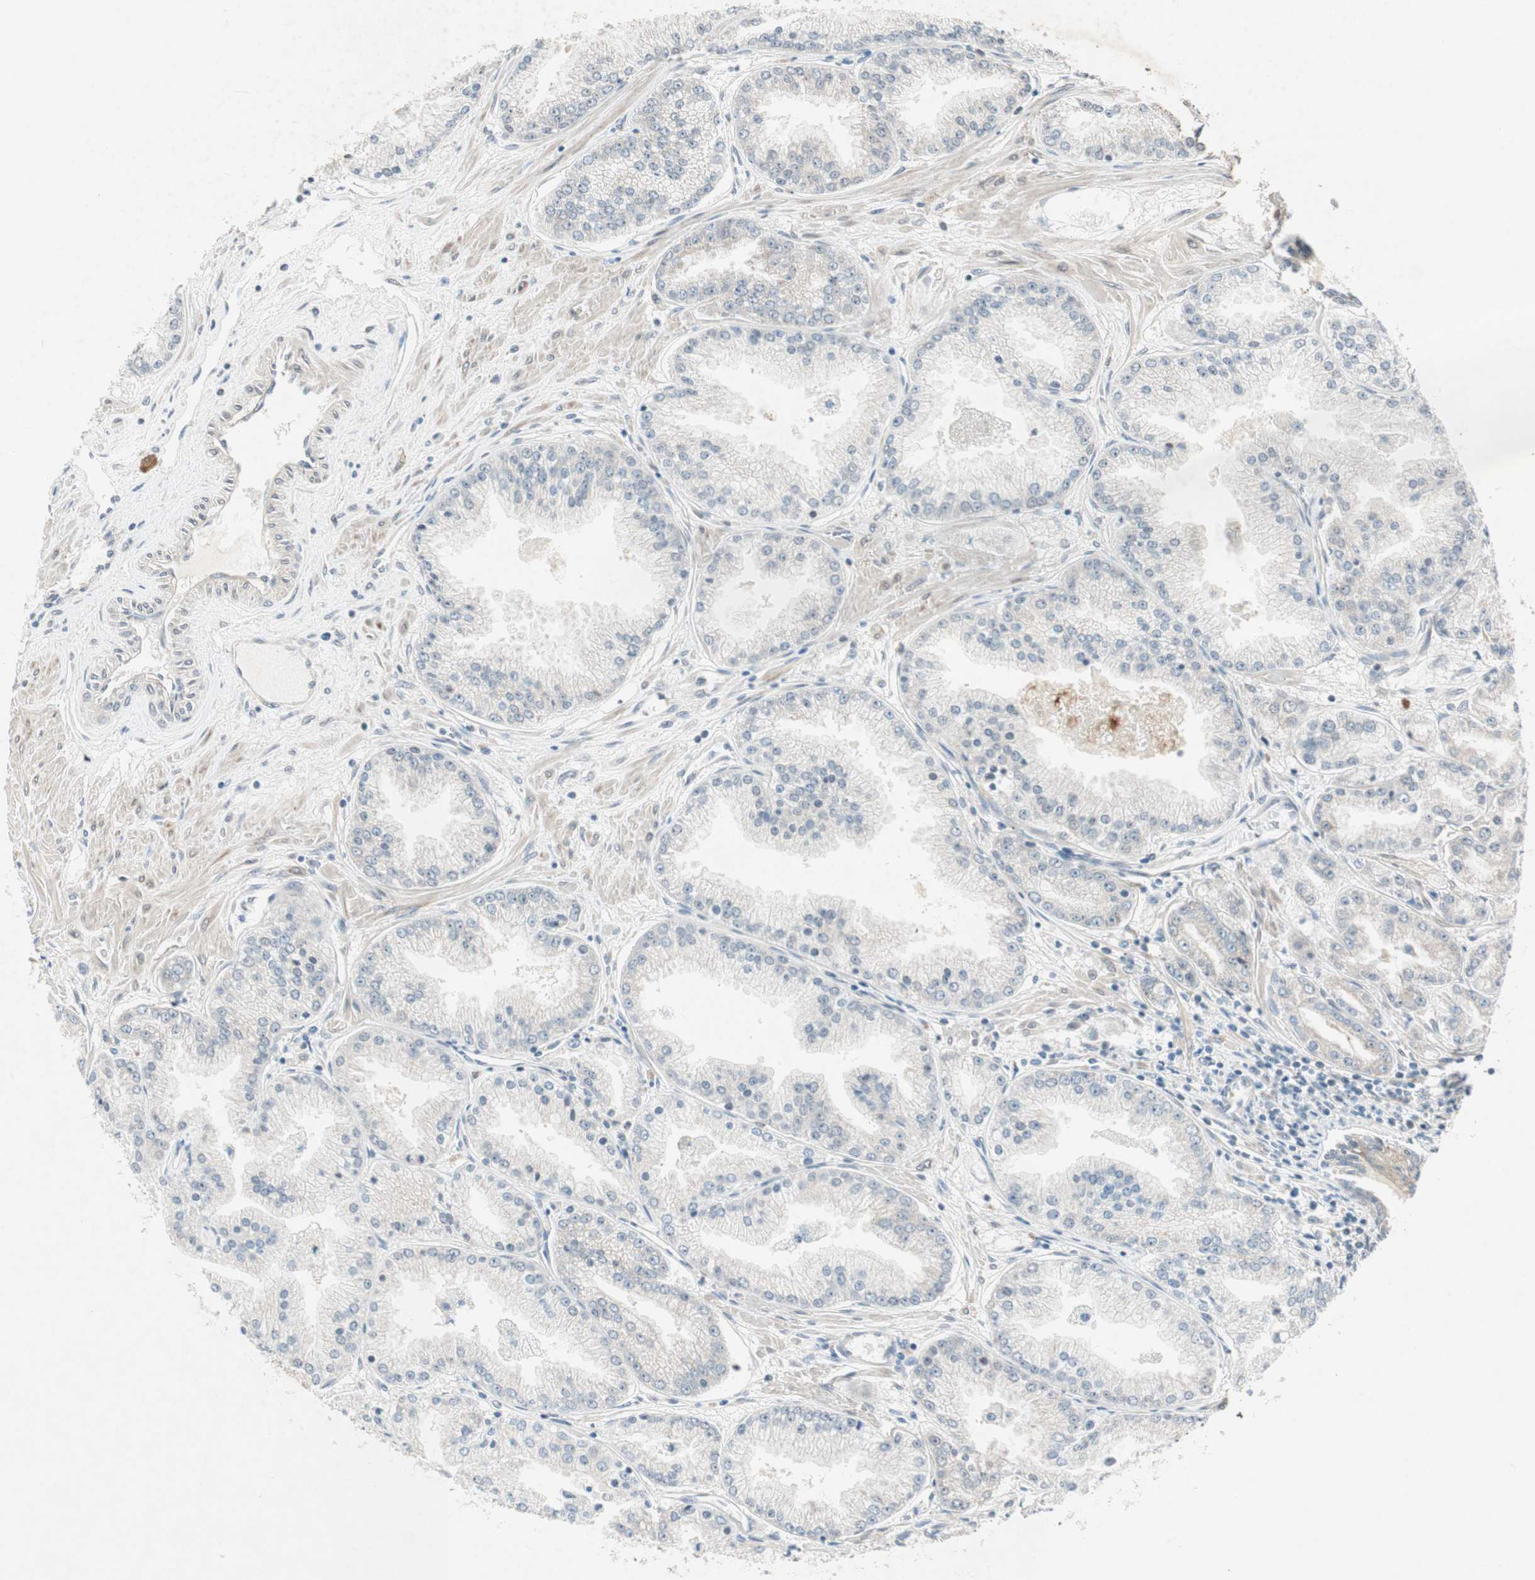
{"staining": {"intensity": "negative", "quantity": "none", "location": "none"}, "tissue": "prostate cancer", "cell_type": "Tumor cells", "image_type": "cancer", "snomed": [{"axis": "morphology", "description": "Adenocarcinoma, High grade"}, {"axis": "topography", "description": "Prostate"}], "caption": "The micrograph shows no staining of tumor cells in prostate adenocarcinoma (high-grade).", "gene": "PGBD1", "patient": {"sex": "male", "age": 61}}